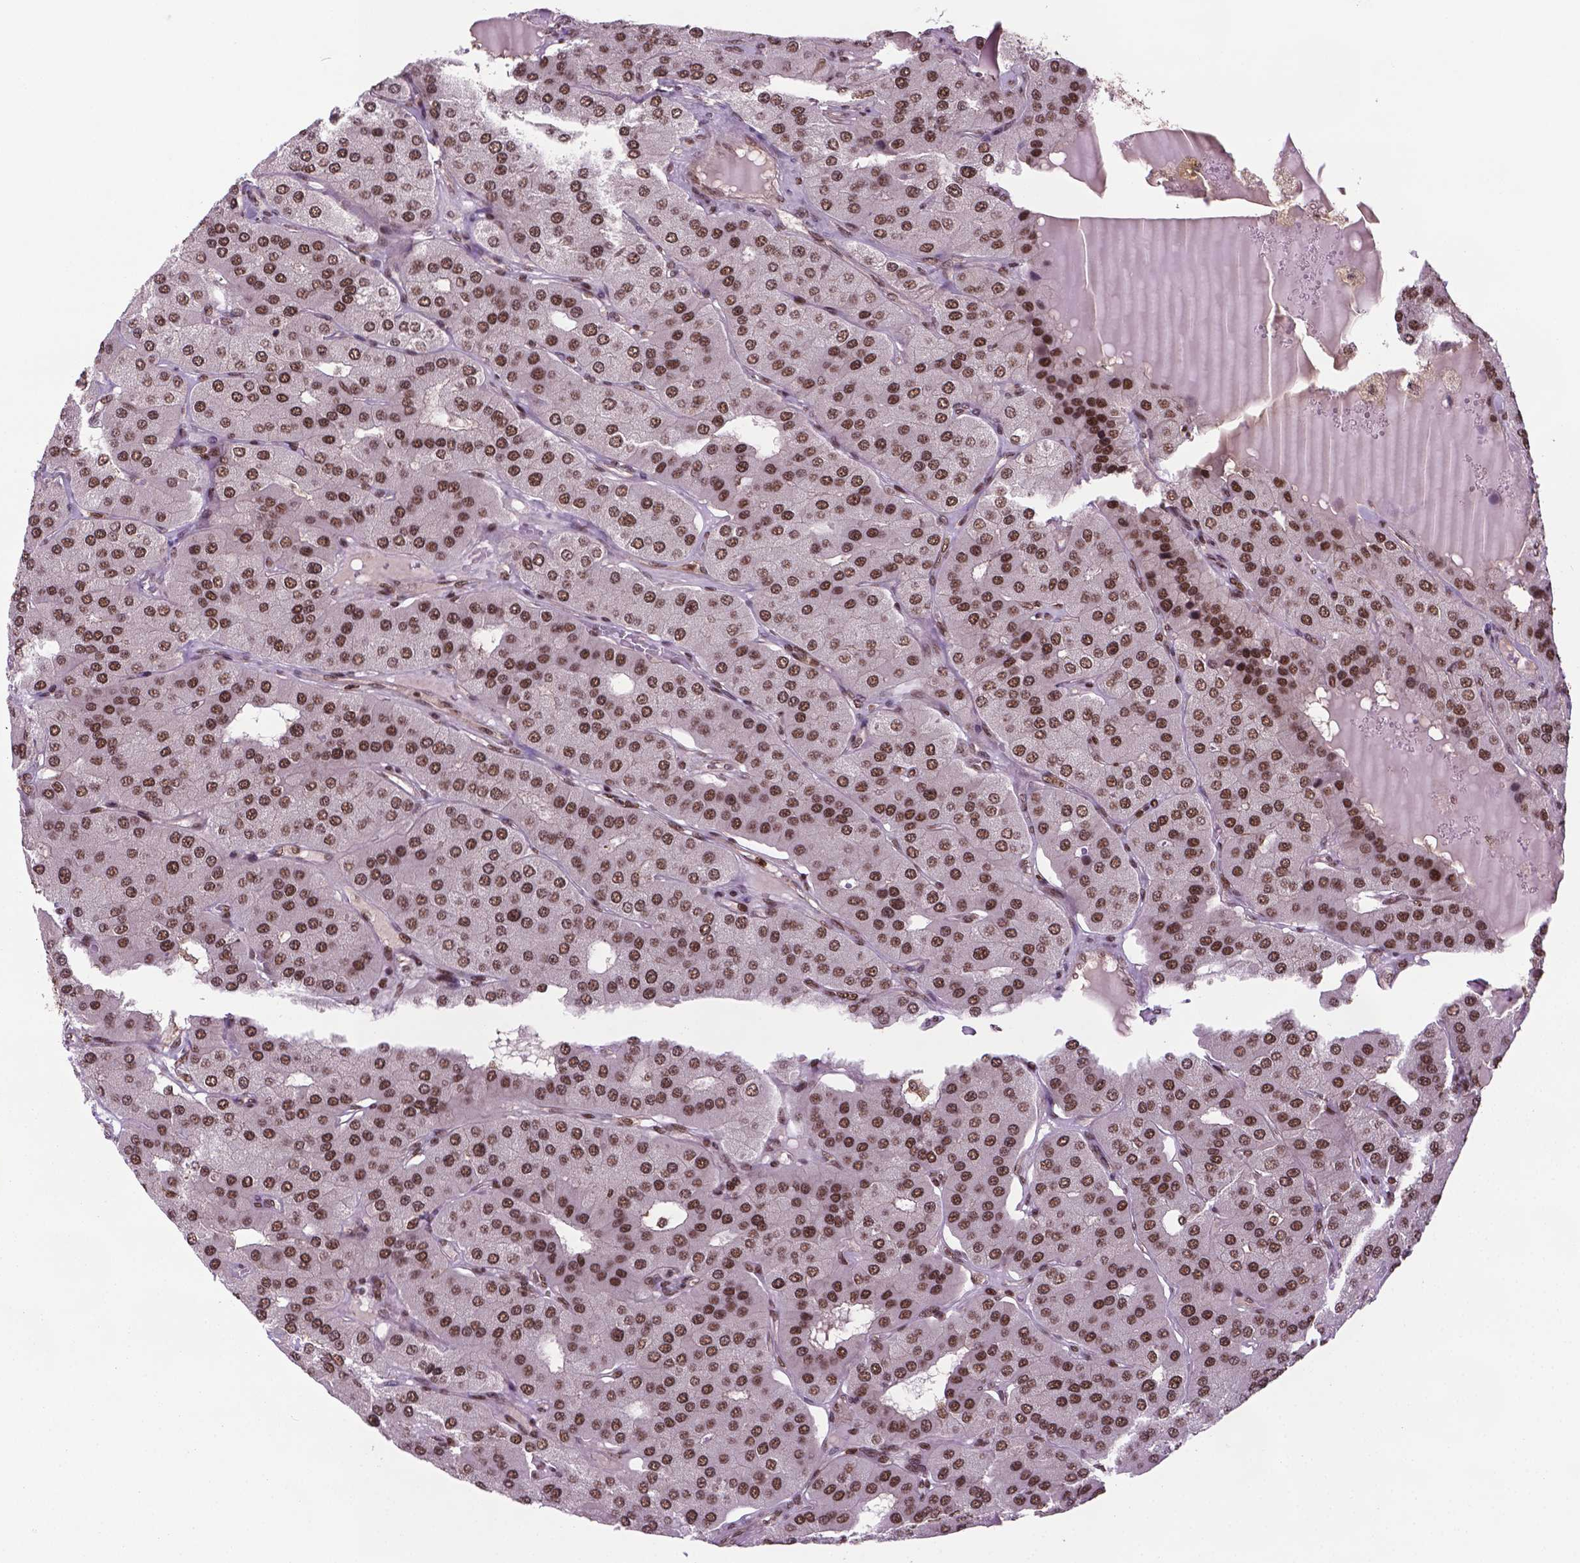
{"staining": {"intensity": "moderate", "quantity": ">75%", "location": "nuclear"}, "tissue": "parathyroid gland", "cell_type": "Glandular cells", "image_type": "normal", "snomed": [{"axis": "morphology", "description": "Normal tissue, NOS"}, {"axis": "morphology", "description": "Adenoma, NOS"}, {"axis": "topography", "description": "Parathyroid gland"}], "caption": "Parathyroid gland stained with IHC shows moderate nuclear positivity in approximately >75% of glandular cells. Ihc stains the protein in brown and the nuclei are stained blue.", "gene": "SIRT6", "patient": {"sex": "female", "age": 86}}